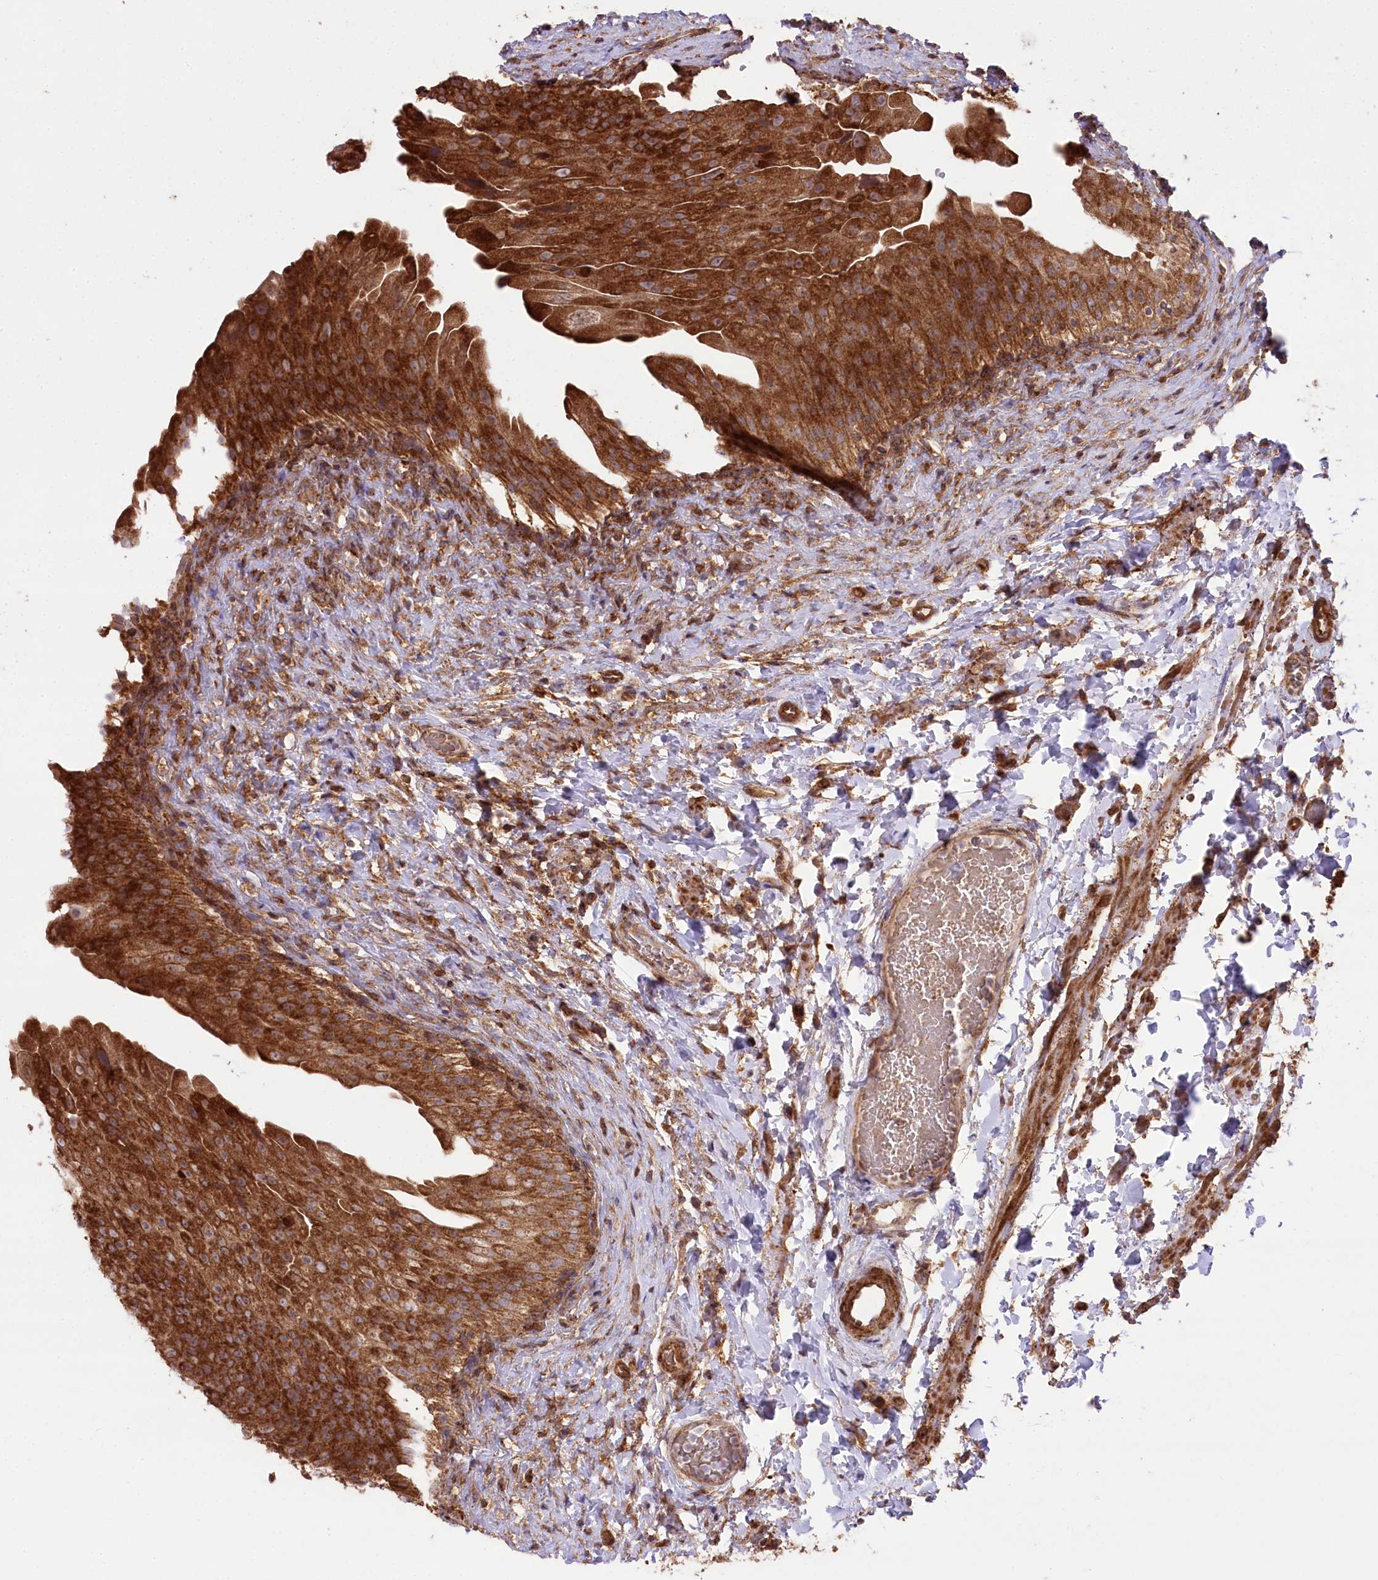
{"staining": {"intensity": "strong", "quantity": ">75%", "location": "cytoplasmic/membranous"}, "tissue": "urinary bladder", "cell_type": "Urothelial cells", "image_type": "normal", "snomed": [{"axis": "morphology", "description": "Normal tissue, NOS"}, {"axis": "topography", "description": "Urinary bladder"}], "caption": "DAB (3,3'-diaminobenzidine) immunohistochemical staining of benign human urinary bladder shows strong cytoplasmic/membranous protein staining in about >75% of urothelial cells.", "gene": "CCDC91", "patient": {"sex": "female", "age": 27}}